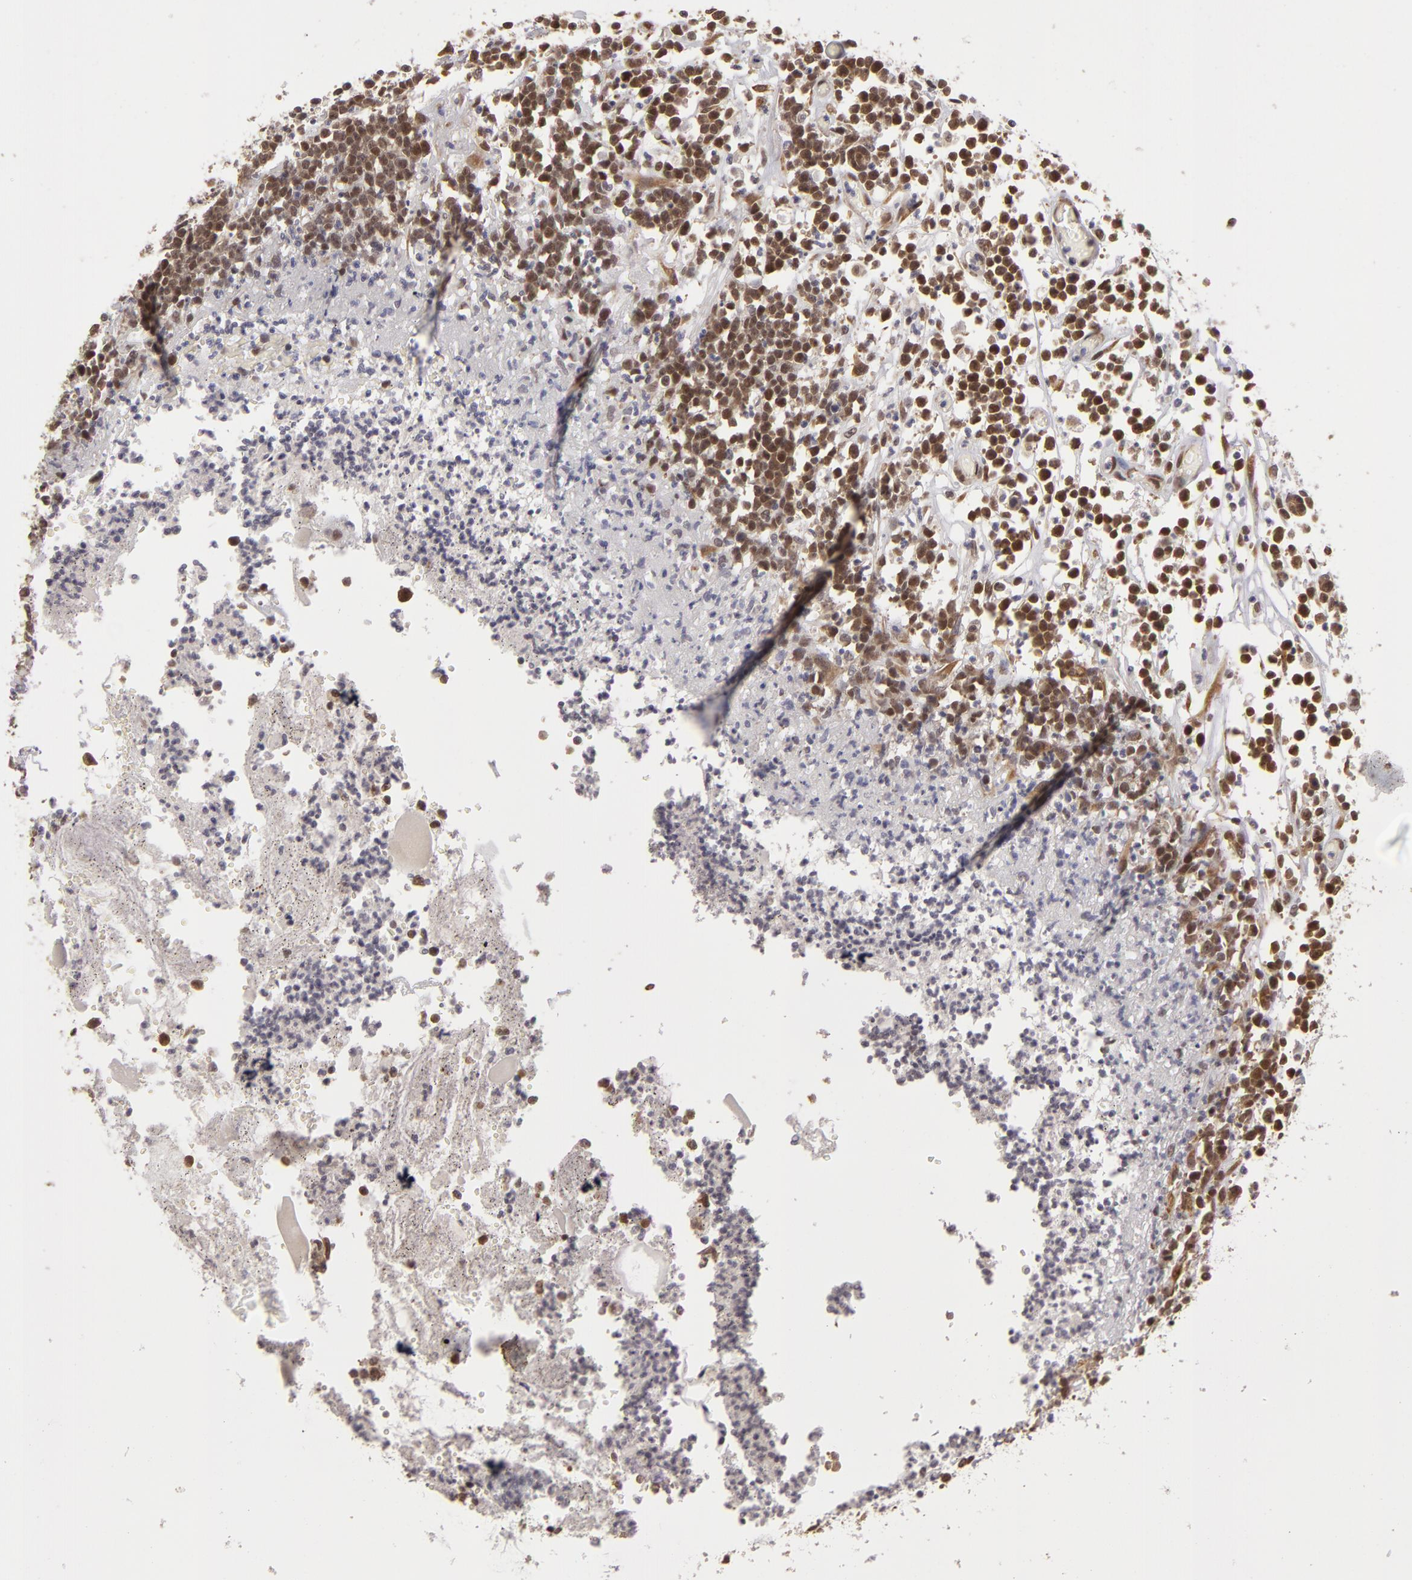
{"staining": {"intensity": "moderate", "quantity": "<25%", "location": "nuclear"}, "tissue": "lymphoma", "cell_type": "Tumor cells", "image_type": "cancer", "snomed": [{"axis": "morphology", "description": "Malignant lymphoma, non-Hodgkin's type, High grade"}, {"axis": "topography", "description": "Colon"}], "caption": "Lymphoma was stained to show a protein in brown. There is low levels of moderate nuclear staining in approximately <25% of tumor cells.", "gene": "ZNF133", "patient": {"sex": "male", "age": 82}}